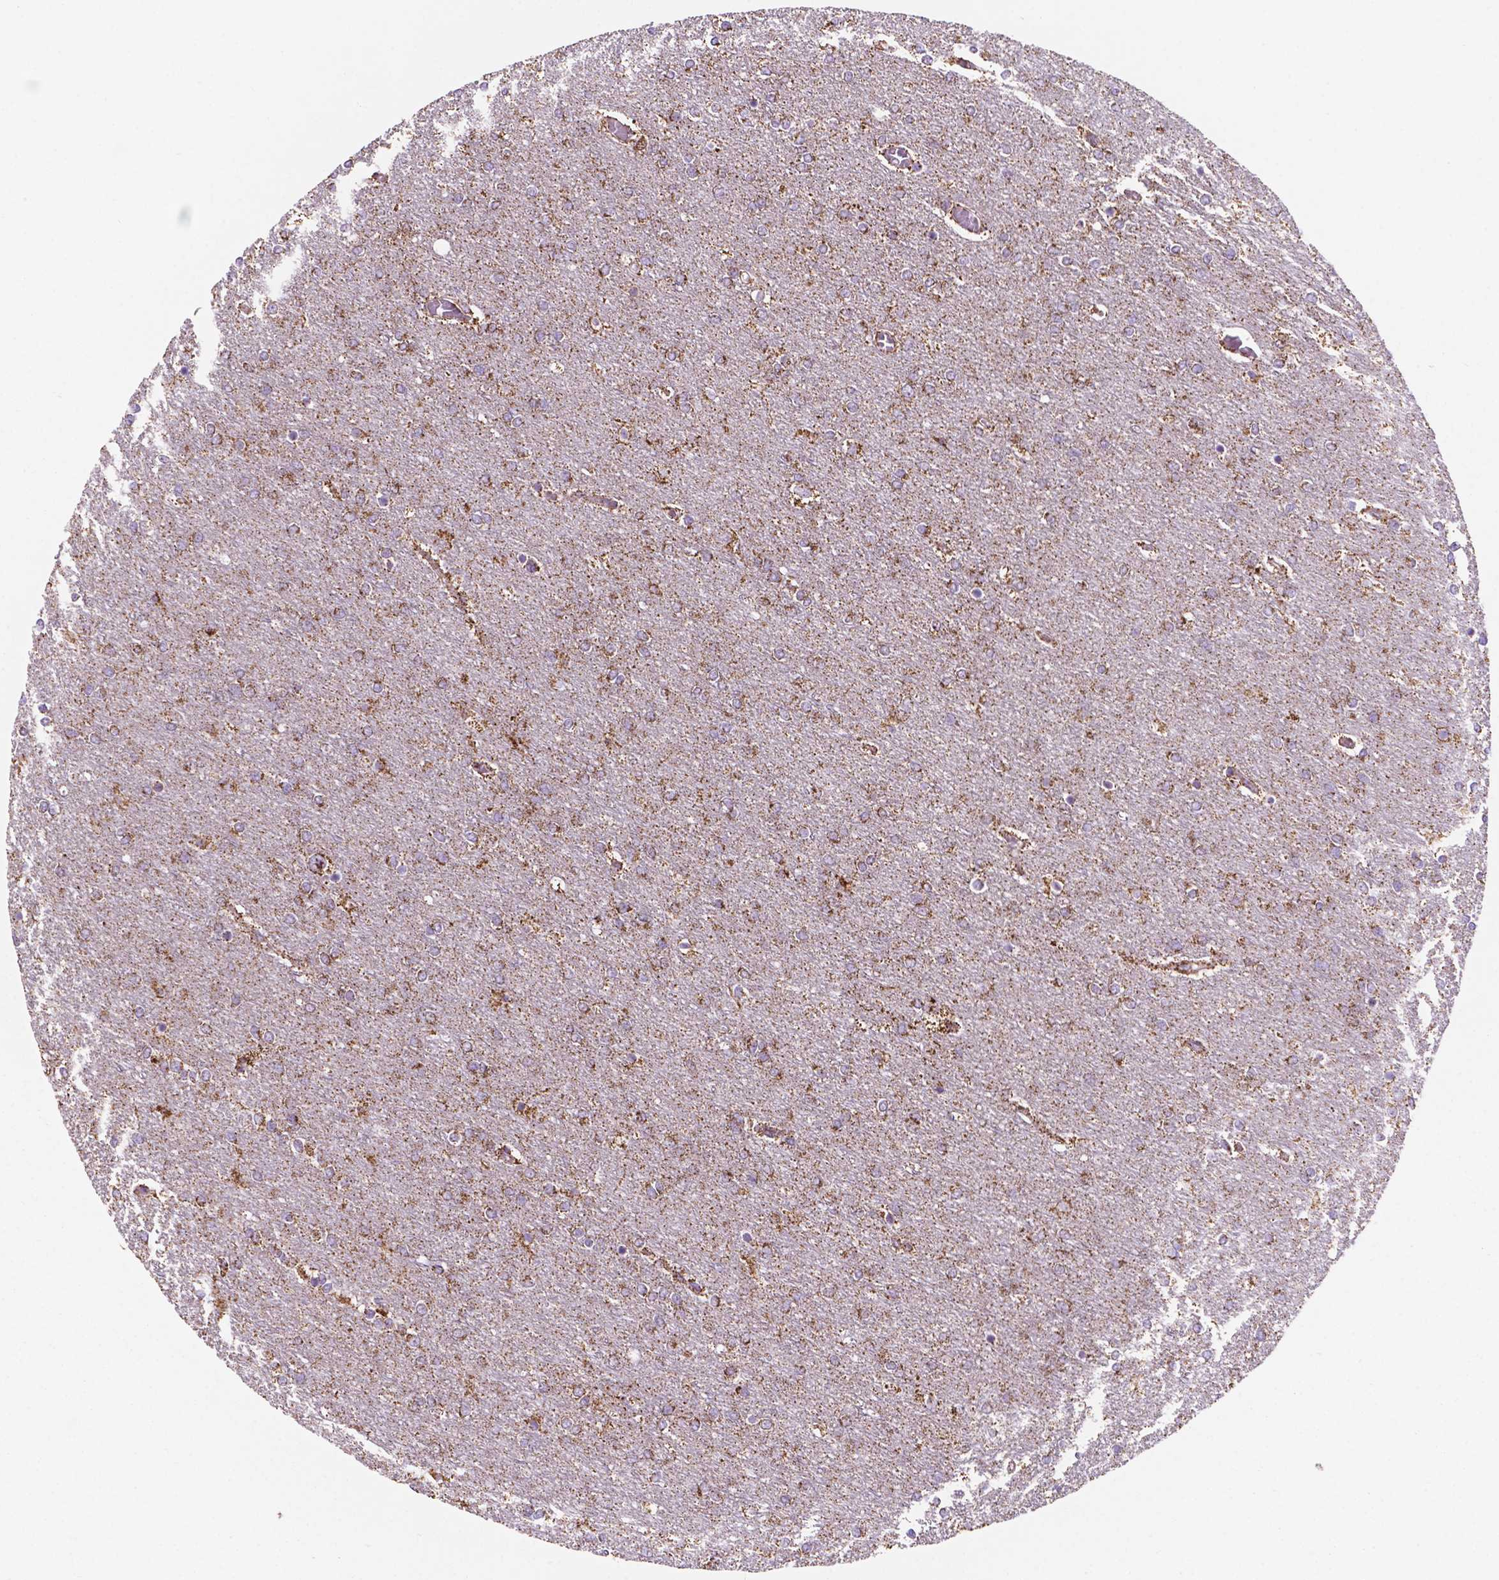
{"staining": {"intensity": "moderate", "quantity": ">75%", "location": "cytoplasmic/membranous"}, "tissue": "glioma", "cell_type": "Tumor cells", "image_type": "cancer", "snomed": [{"axis": "morphology", "description": "Glioma, malignant, High grade"}, {"axis": "topography", "description": "Brain"}], "caption": "Human high-grade glioma (malignant) stained with a brown dye exhibits moderate cytoplasmic/membranous positive expression in approximately >75% of tumor cells.", "gene": "HSPD1", "patient": {"sex": "female", "age": 61}}